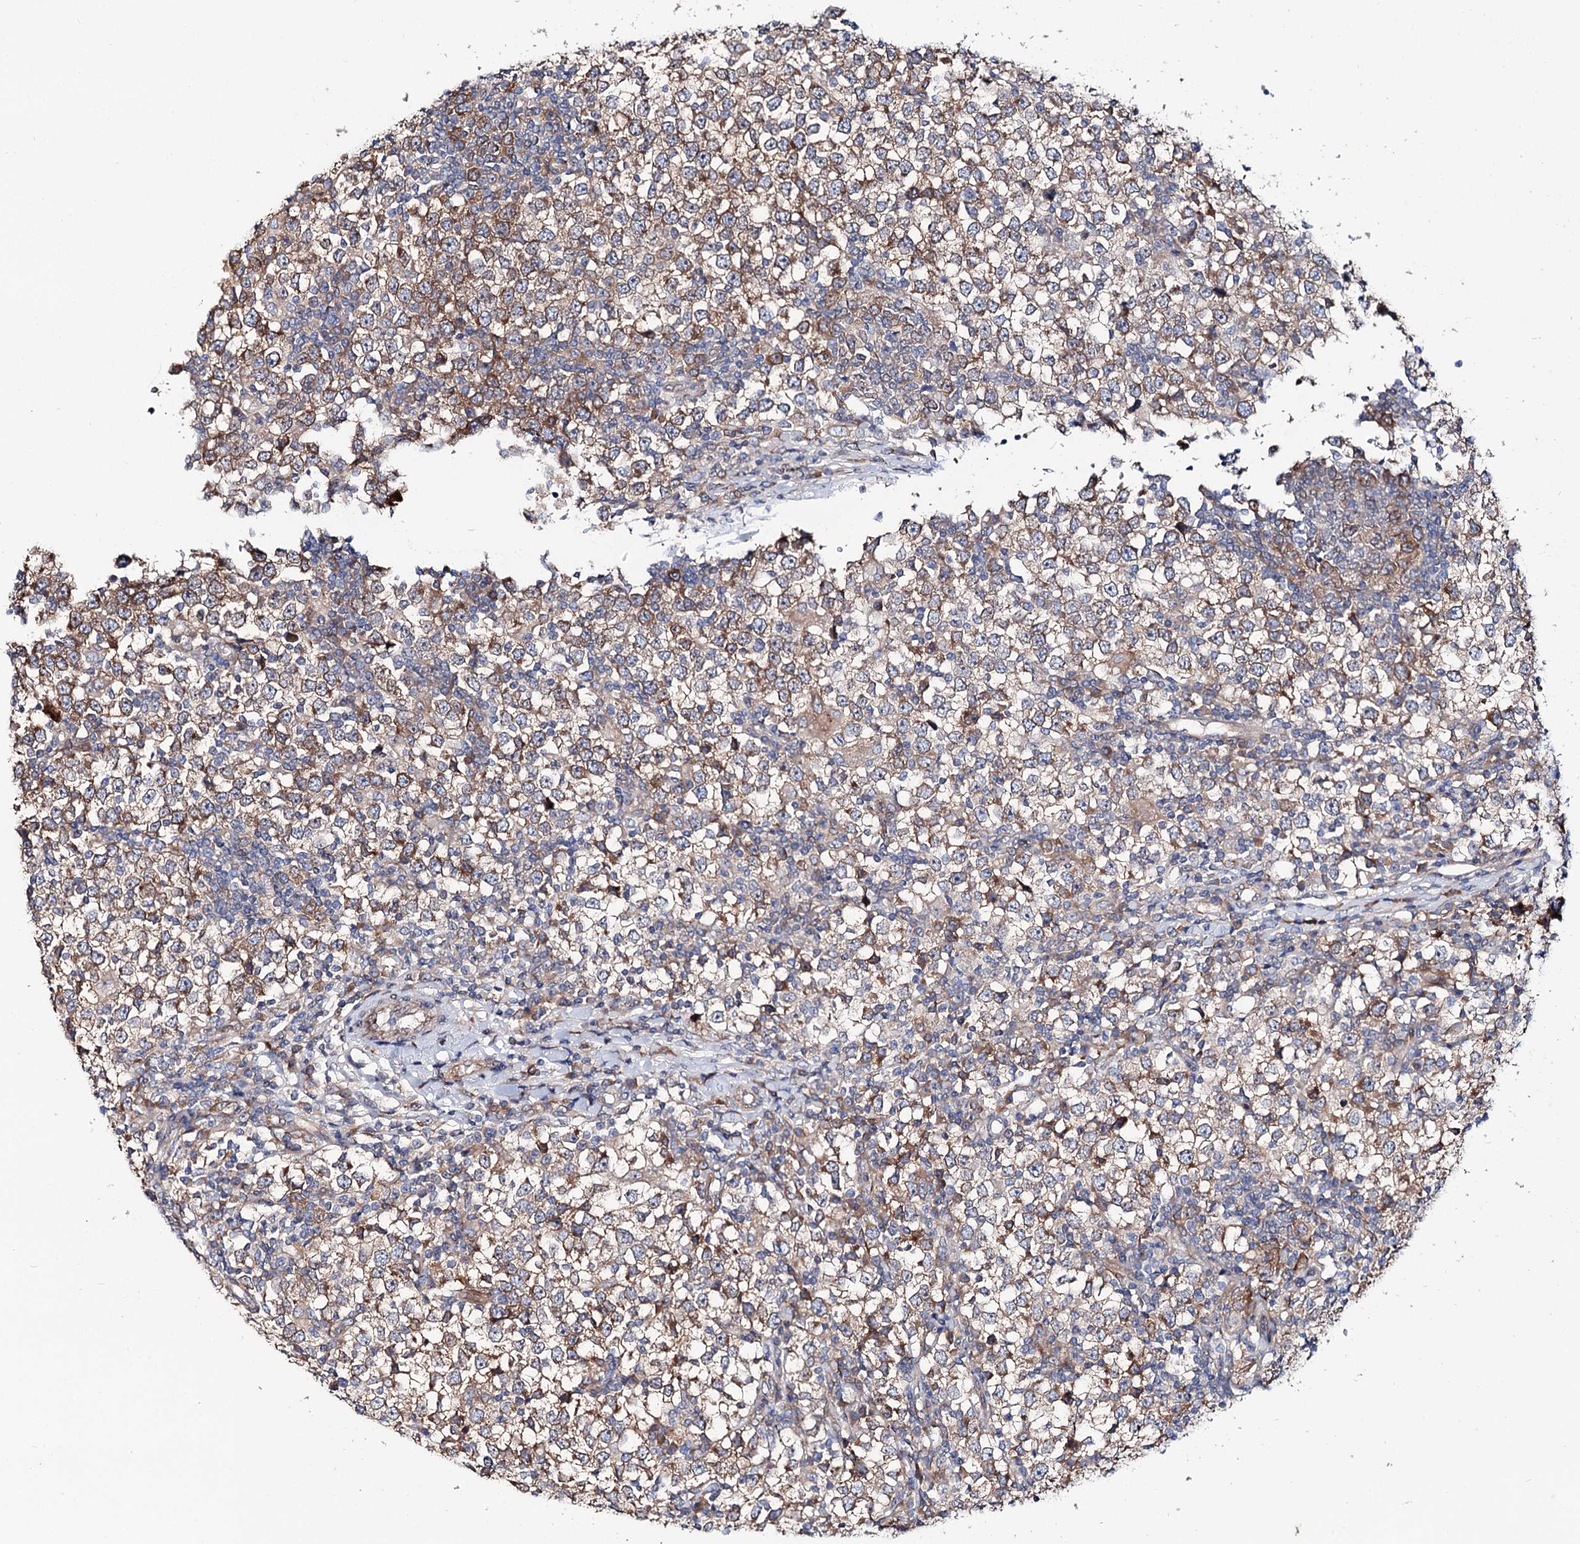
{"staining": {"intensity": "moderate", "quantity": ">75%", "location": "cytoplasmic/membranous"}, "tissue": "testis cancer", "cell_type": "Tumor cells", "image_type": "cancer", "snomed": [{"axis": "morphology", "description": "Seminoma, NOS"}, {"axis": "topography", "description": "Testis"}], "caption": "IHC of human testis seminoma shows medium levels of moderate cytoplasmic/membranous expression in about >75% of tumor cells. (brown staining indicates protein expression, while blue staining denotes nuclei).", "gene": "PTDSS2", "patient": {"sex": "male", "age": 65}}